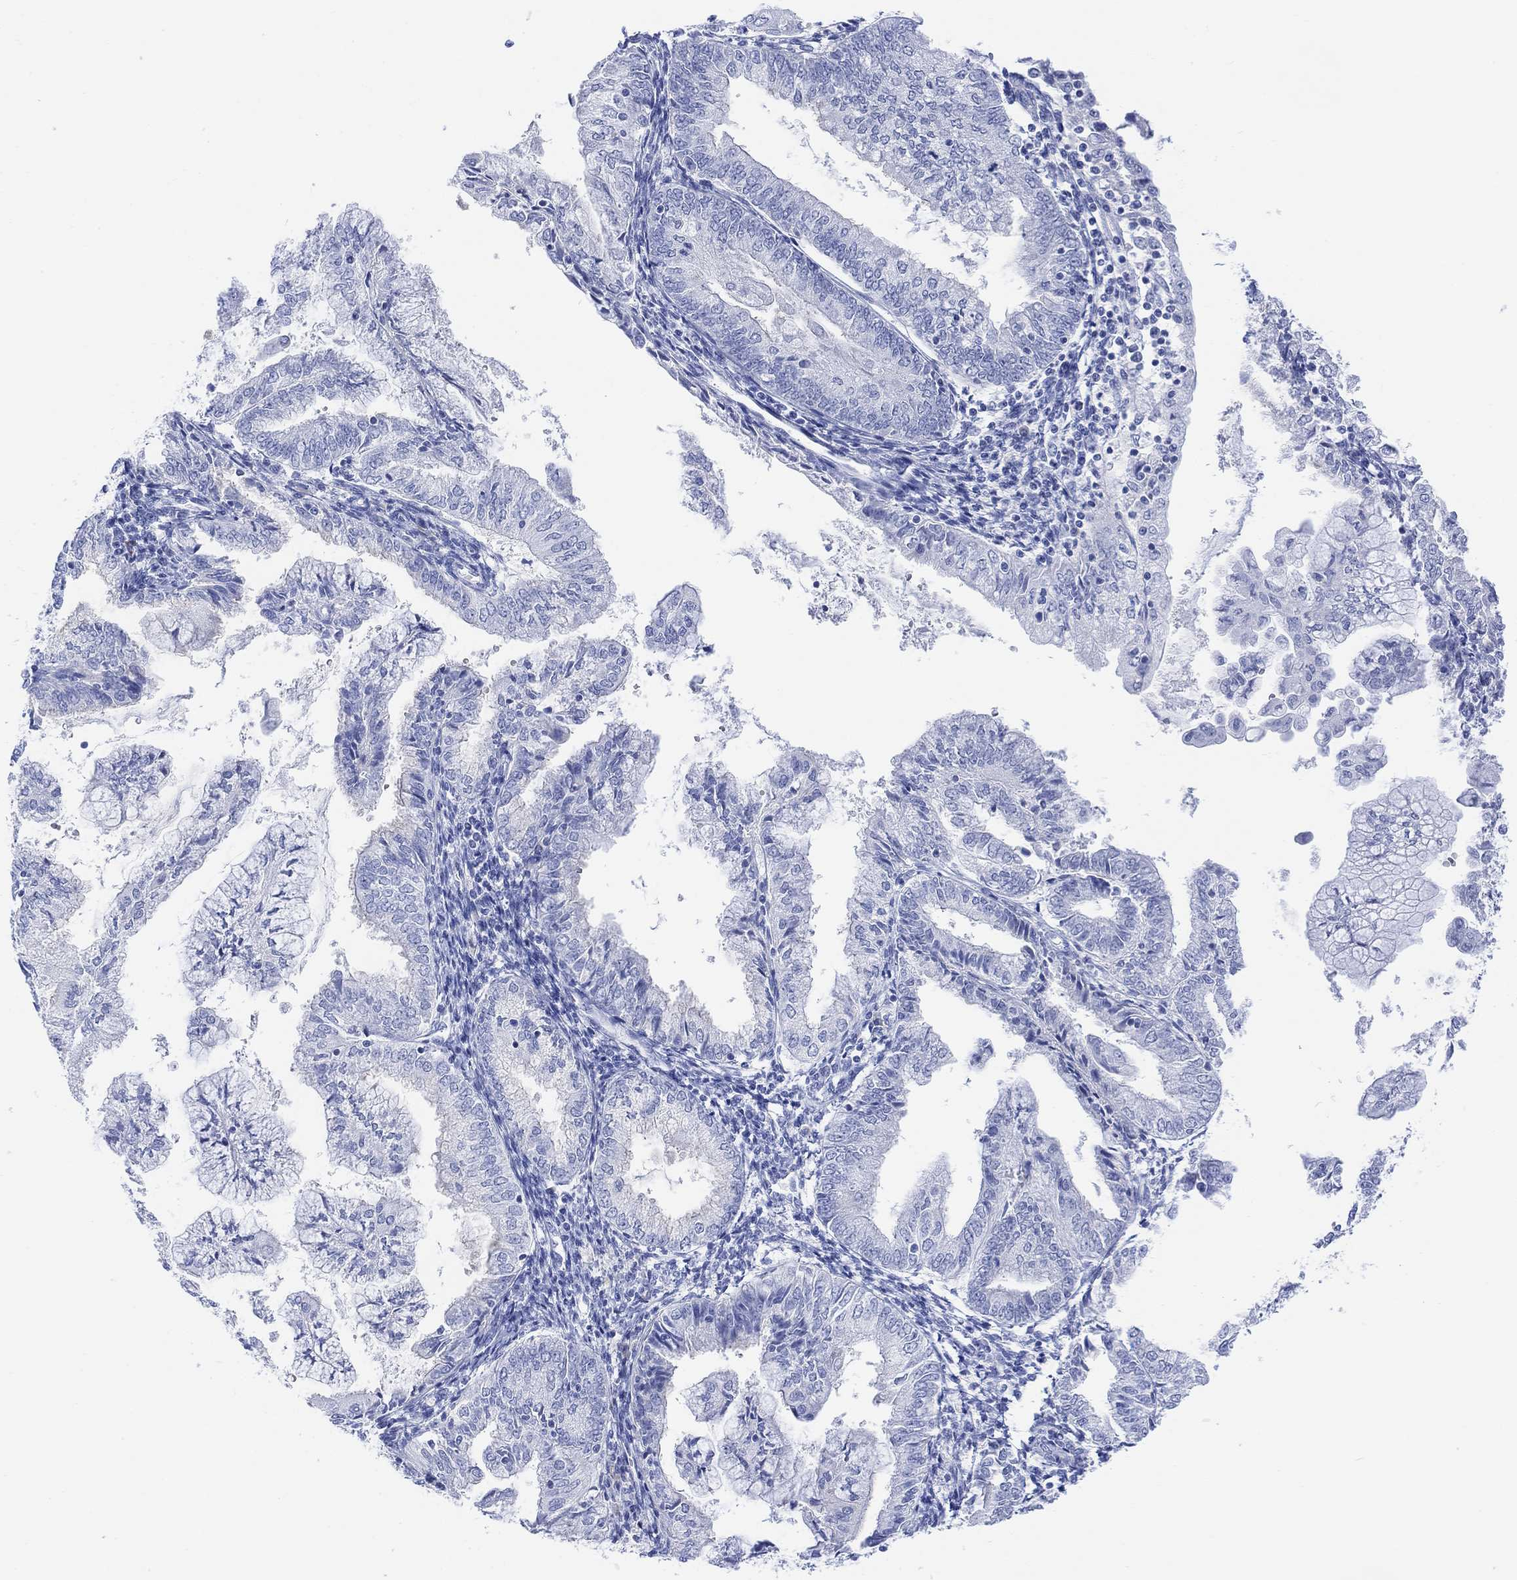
{"staining": {"intensity": "negative", "quantity": "none", "location": "none"}, "tissue": "endometrial cancer", "cell_type": "Tumor cells", "image_type": "cancer", "snomed": [{"axis": "morphology", "description": "Adenocarcinoma, NOS"}, {"axis": "topography", "description": "Endometrium"}], "caption": "Human adenocarcinoma (endometrial) stained for a protein using immunohistochemistry (IHC) reveals no positivity in tumor cells.", "gene": "GNG13", "patient": {"sex": "female", "age": 56}}